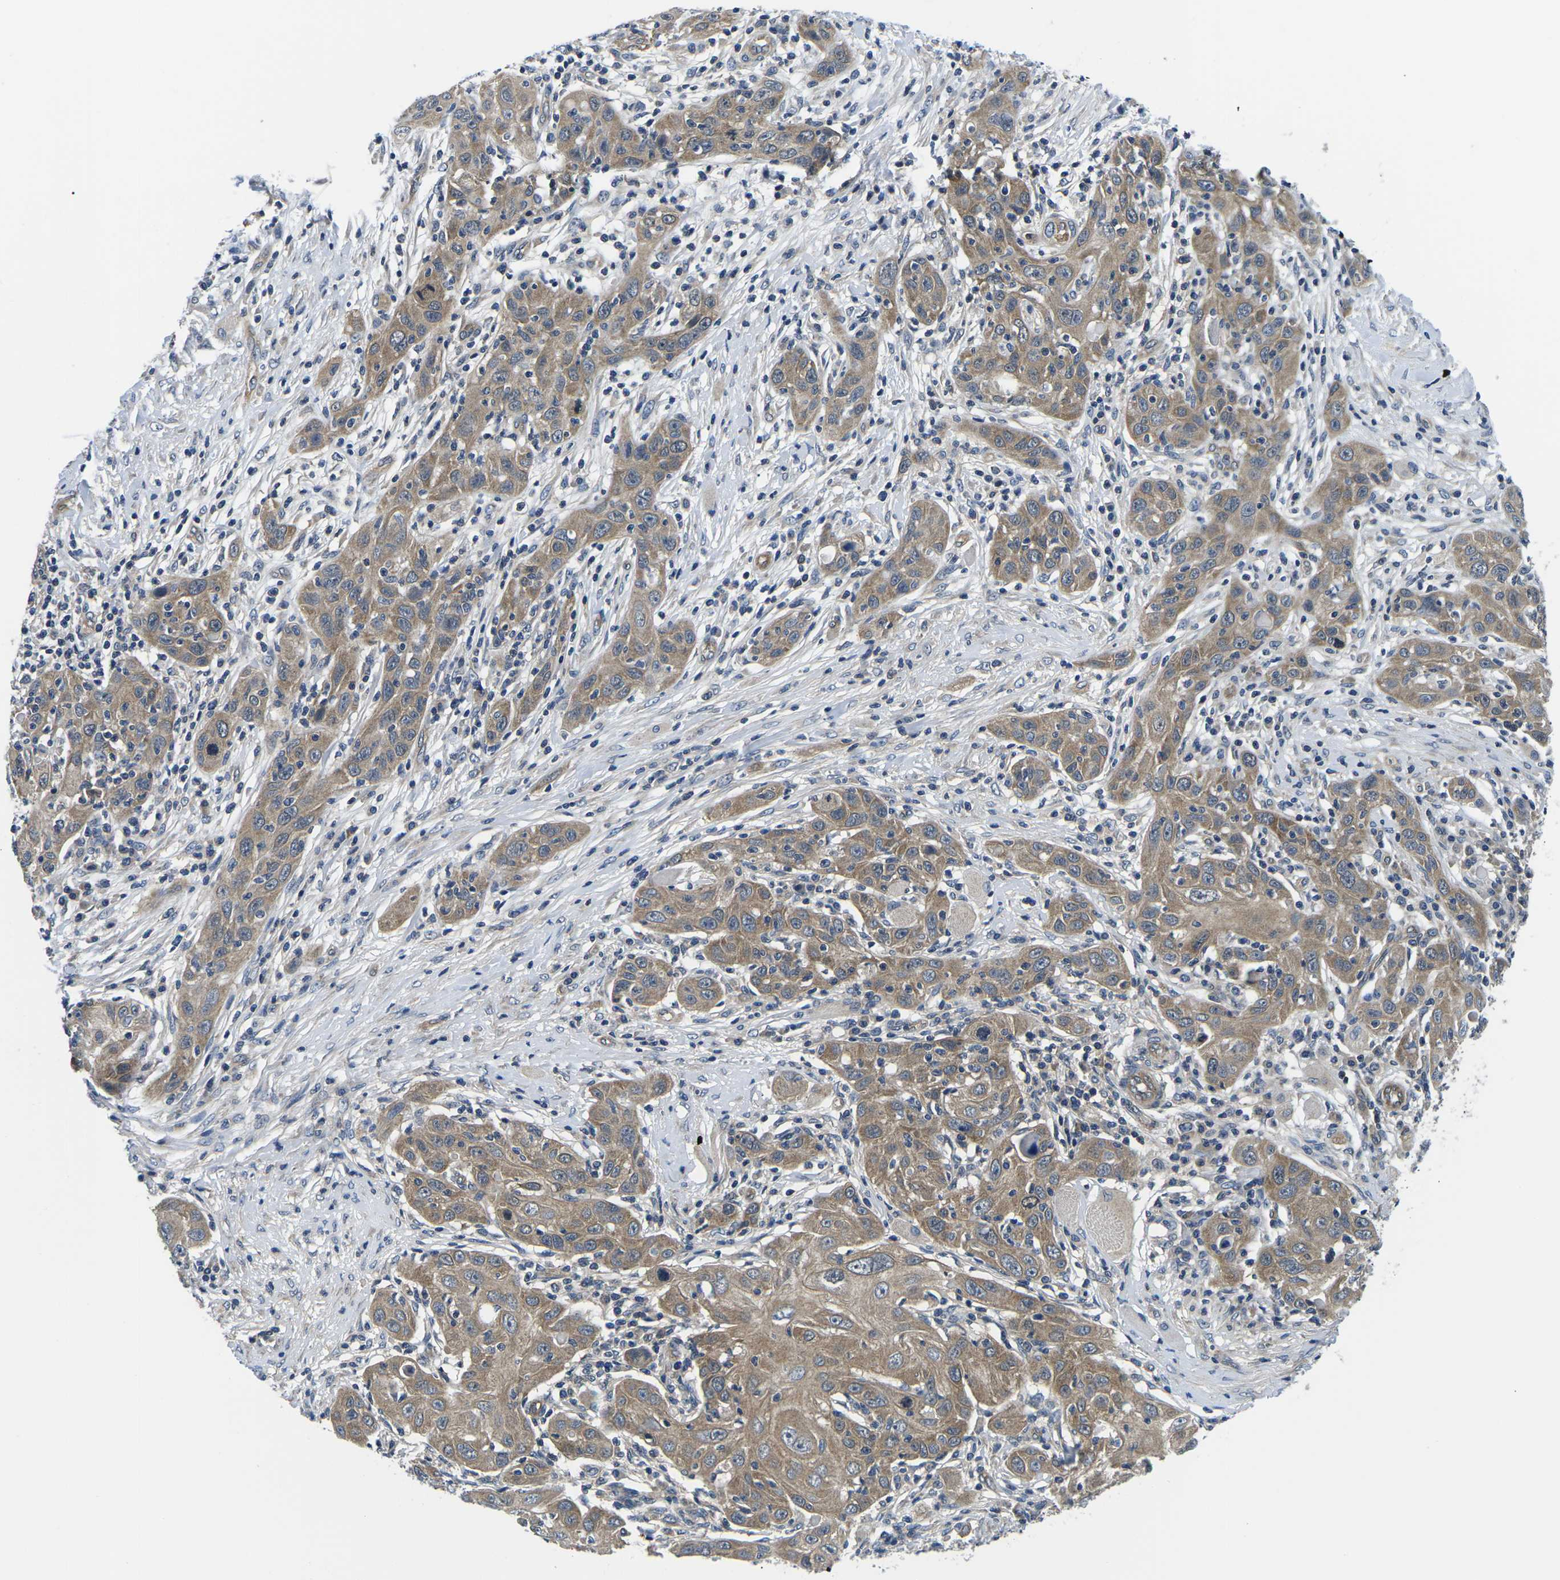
{"staining": {"intensity": "moderate", "quantity": ">75%", "location": "cytoplasmic/membranous"}, "tissue": "skin cancer", "cell_type": "Tumor cells", "image_type": "cancer", "snomed": [{"axis": "morphology", "description": "Squamous cell carcinoma, NOS"}, {"axis": "topography", "description": "Skin"}], "caption": "Immunohistochemistry photomicrograph of neoplastic tissue: human skin cancer (squamous cell carcinoma) stained using immunohistochemistry (IHC) displays medium levels of moderate protein expression localized specifically in the cytoplasmic/membranous of tumor cells, appearing as a cytoplasmic/membranous brown color.", "gene": "GSK3B", "patient": {"sex": "female", "age": 88}}